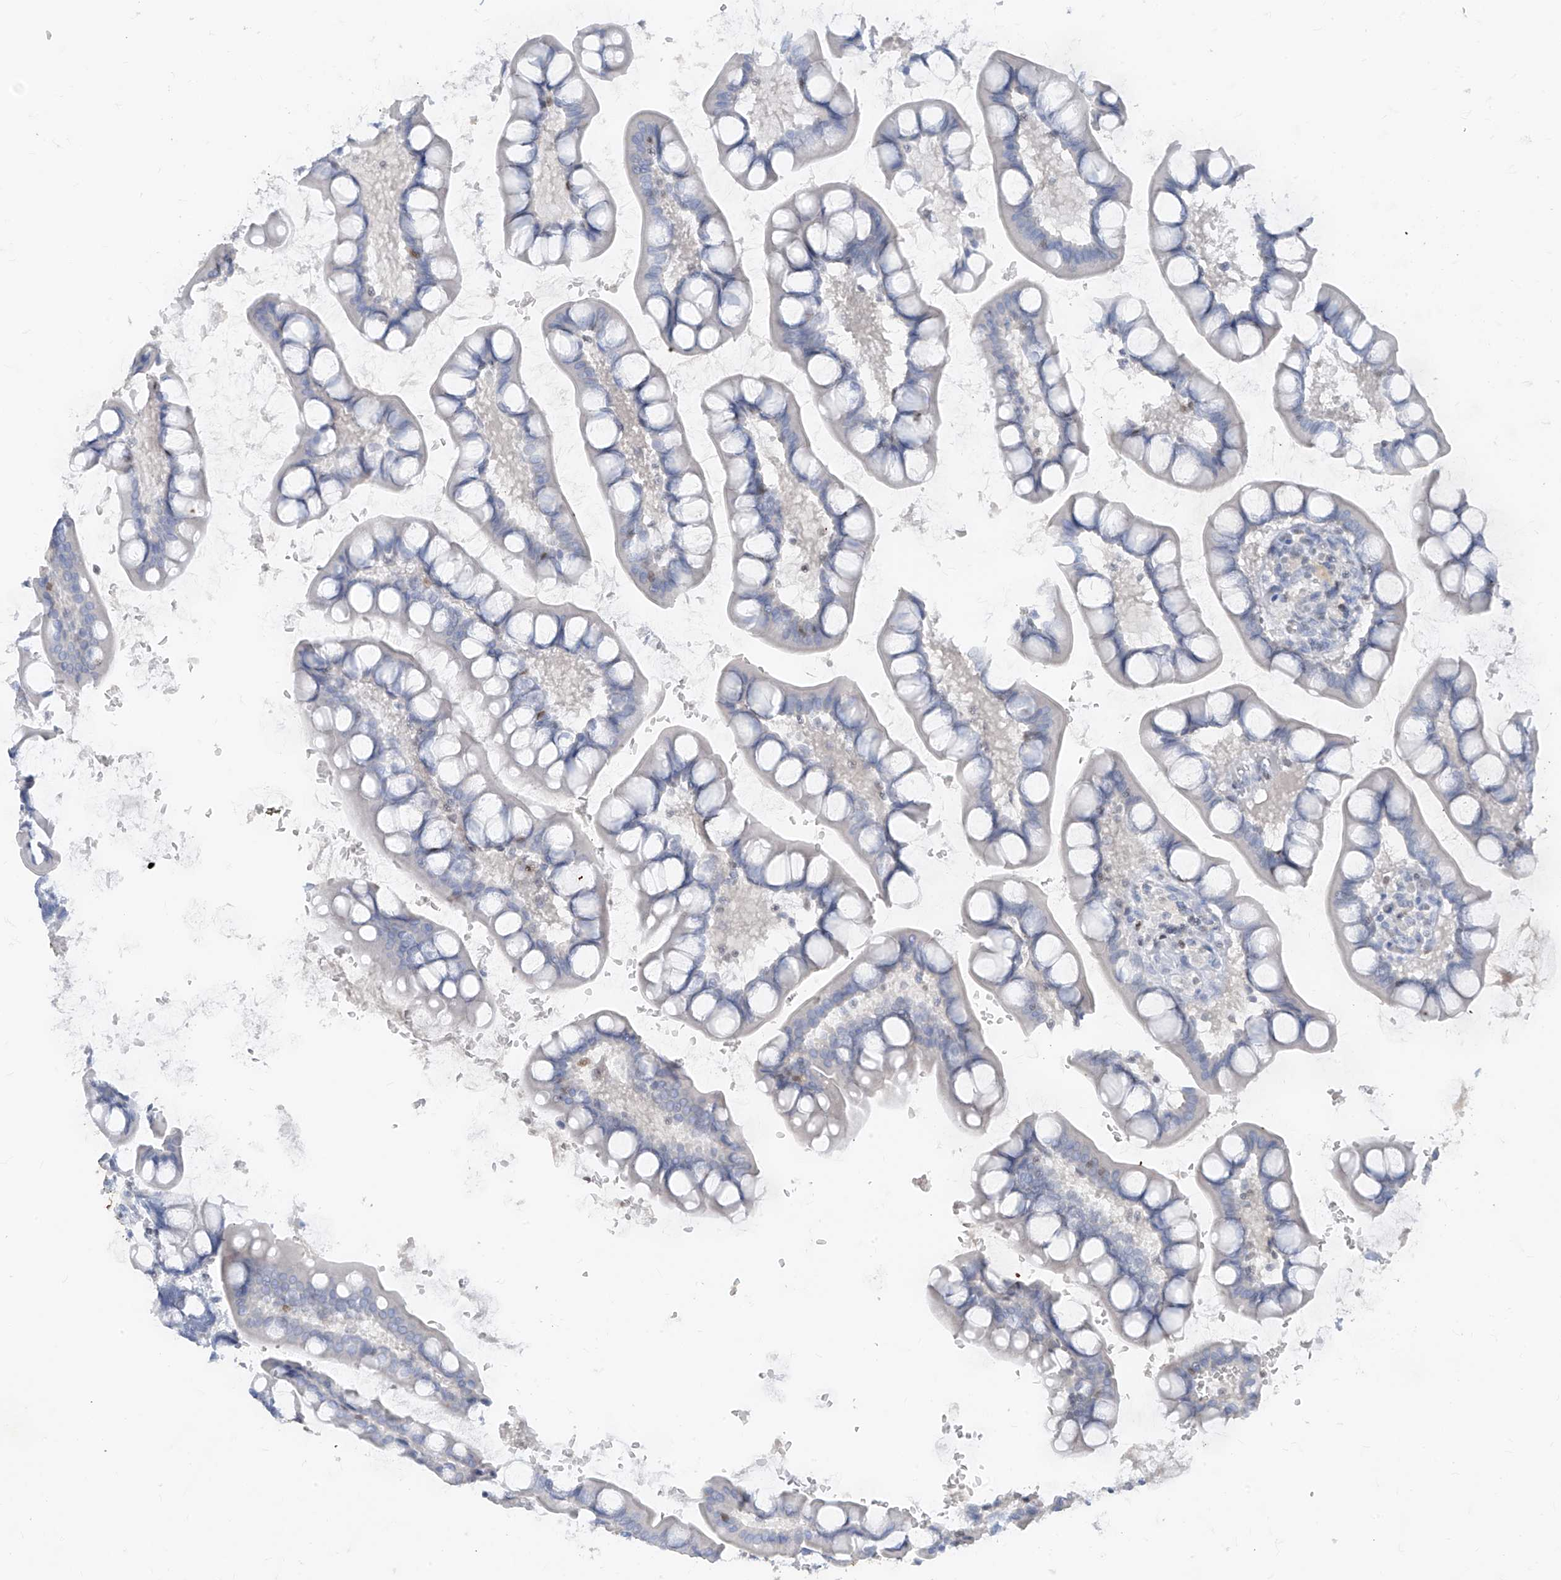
{"staining": {"intensity": "negative", "quantity": "none", "location": "none"}, "tissue": "small intestine", "cell_type": "Glandular cells", "image_type": "normal", "snomed": [{"axis": "morphology", "description": "Normal tissue, NOS"}, {"axis": "topography", "description": "Small intestine"}], "caption": "High power microscopy histopathology image of an IHC image of benign small intestine, revealing no significant staining in glandular cells. (Brightfield microscopy of DAB (3,3'-diaminobenzidine) immunohistochemistry at high magnification).", "gene": "TBX21", "patient": {"sex": "male", "age": 52}}